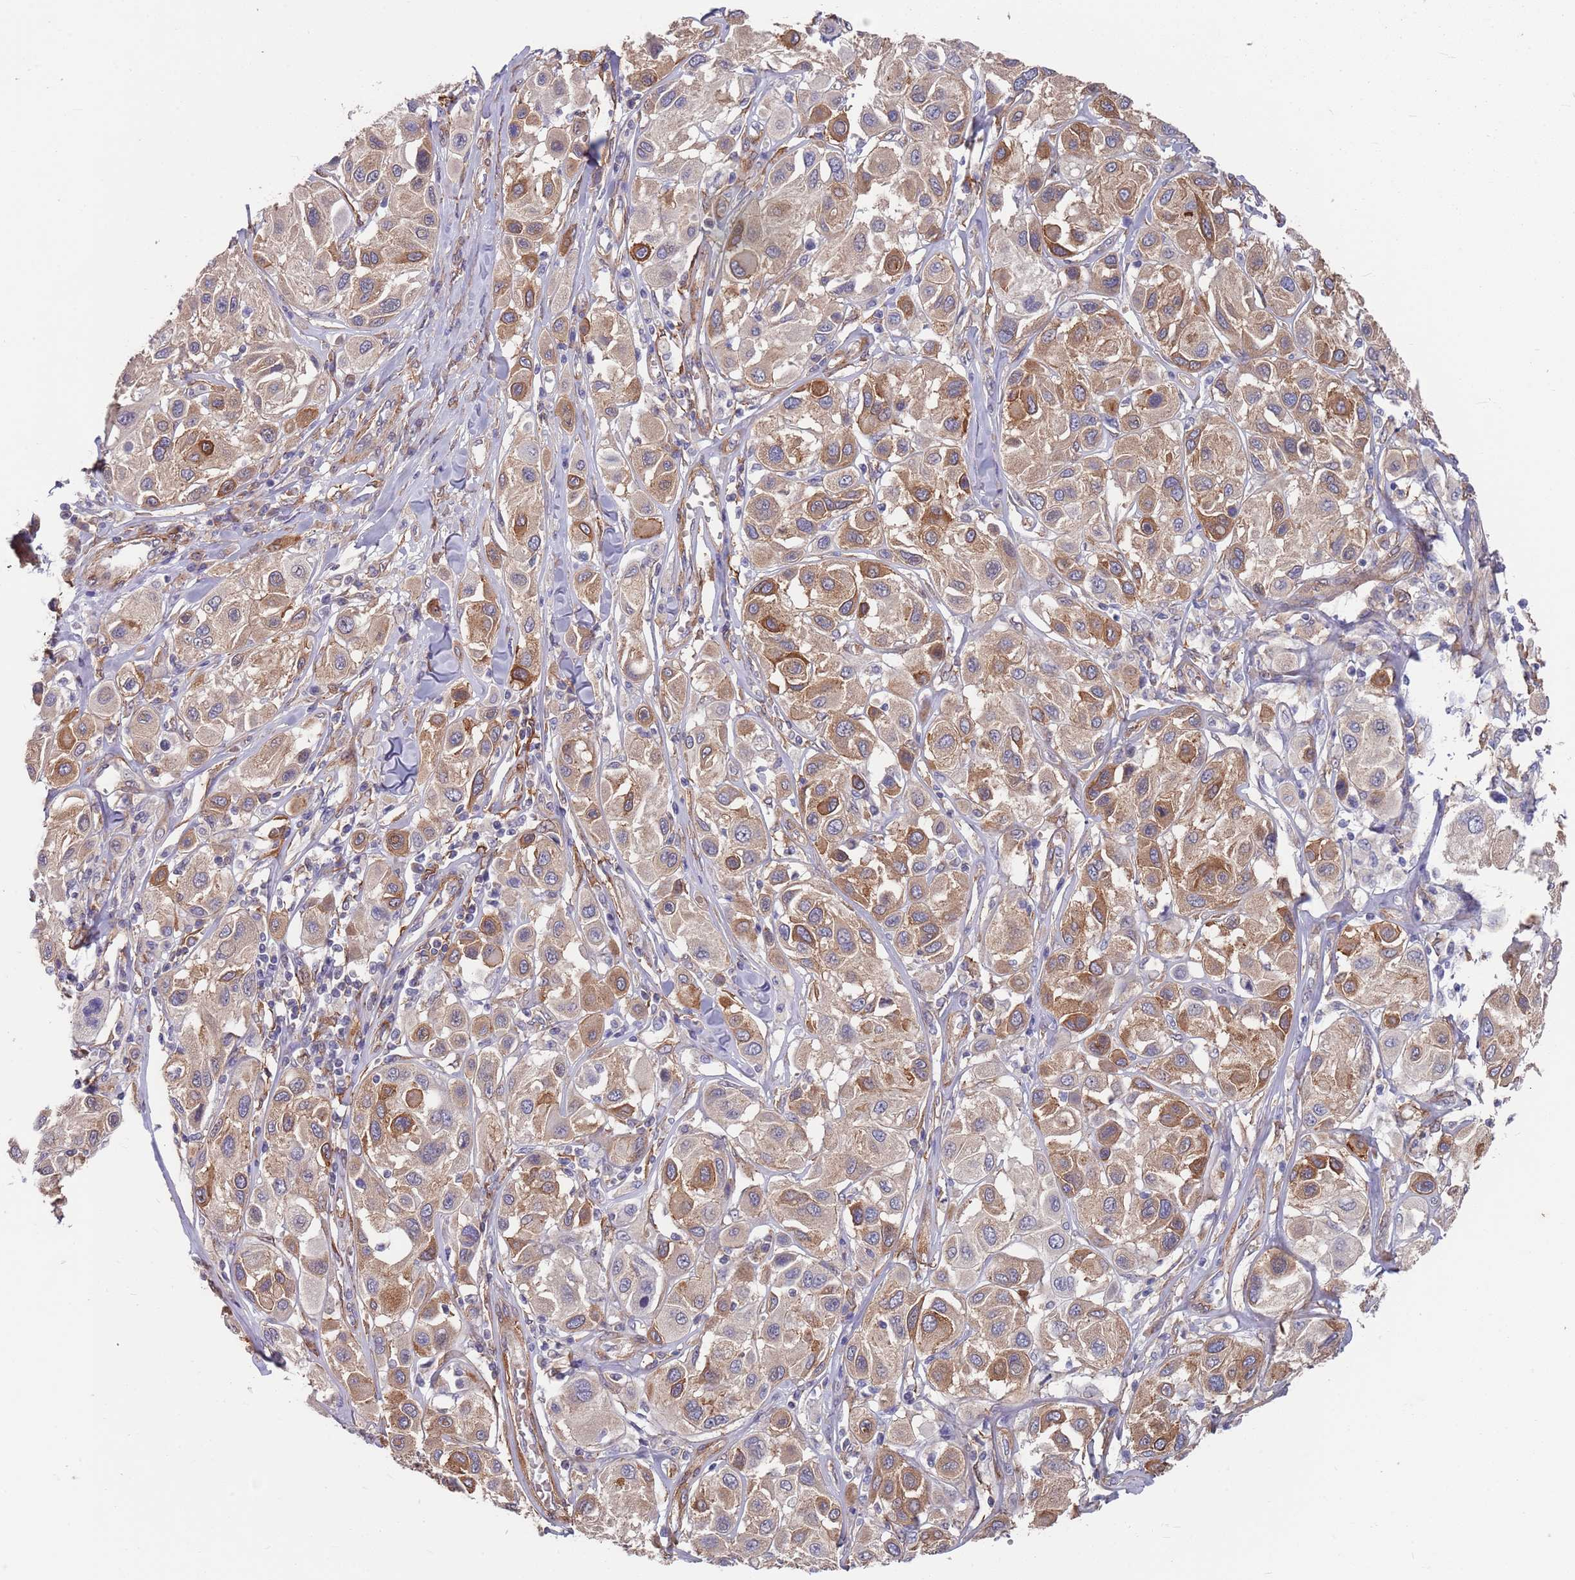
{"staining": {"intensity": "moderate", "quantity": "25%-75%", "location": "cytoplasmic/membranous"}, "tissue": "melanoma", "cell_type": "Tumor cells", "image_type": "cancer", "snomed": [{"axis": "morphology", "description": "Malignant melanoma, Metastatic site"}, {"axis": "topography", "description": "Skin"}], "caption": "There is medium levels of moderate cytoplasmic/membranous positivity in tumor cells of melanoma, as demonstrated by immunohistochemical staining (brown color).", "gene": "ANK2", "patient": {"sex": "male", "age": 41}}